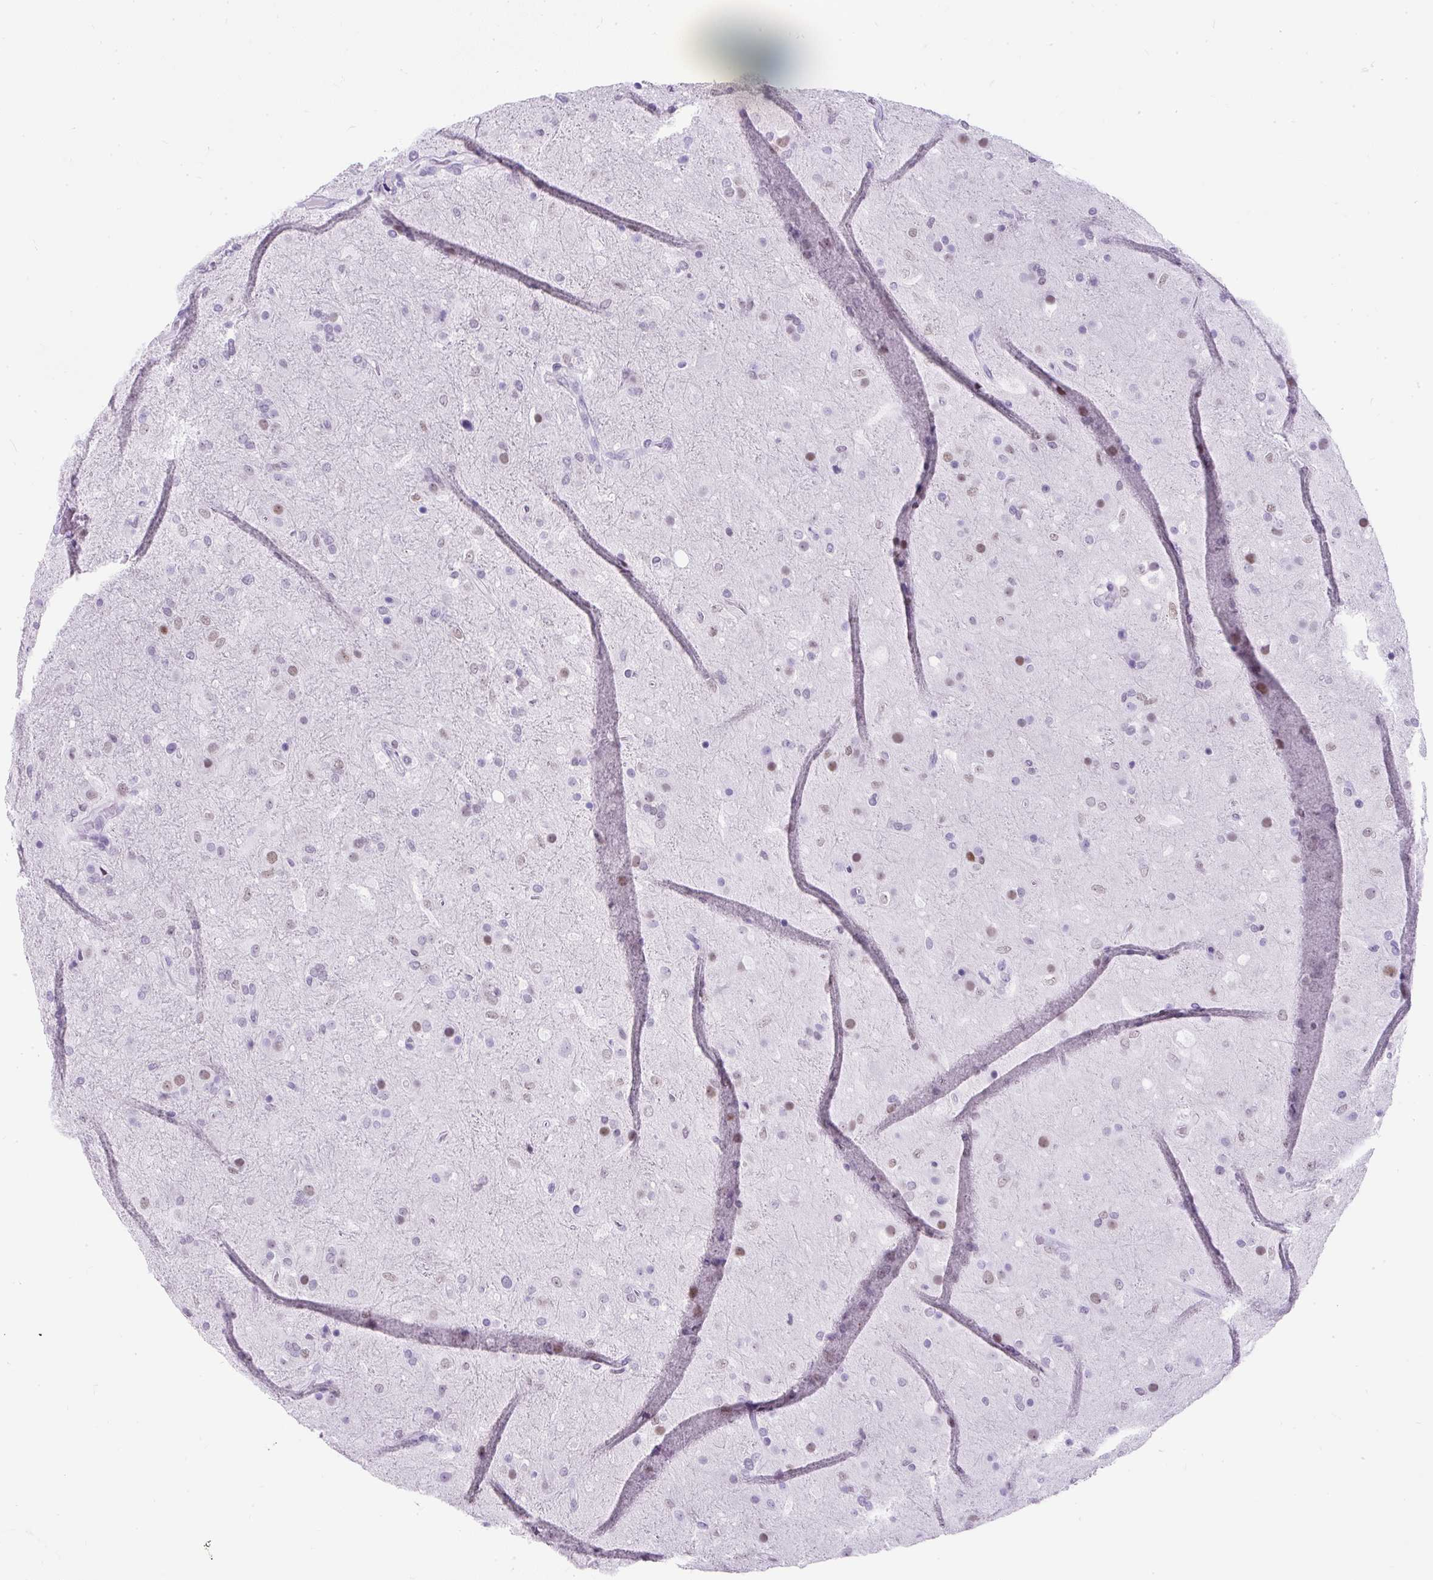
{"staining": {"intensity": "weak", "quantity": "<25%", "location": "nuclear"}, "tissue": "glioma", "cell_type": "Tumor cells", "image_type": "cancer", "snomed": [{"axis": "morphology", "description": "Glioma, malignant, Low grade"}, {"axis": "topography", "description": "Brain"}], "caption": "Human glioma stained for a protein using immunohistochemistry (IHC) exhibits no positivity in tumor cells.", "gene": "PLCXD2", "patient": {"sex": "male", "age": 65}}